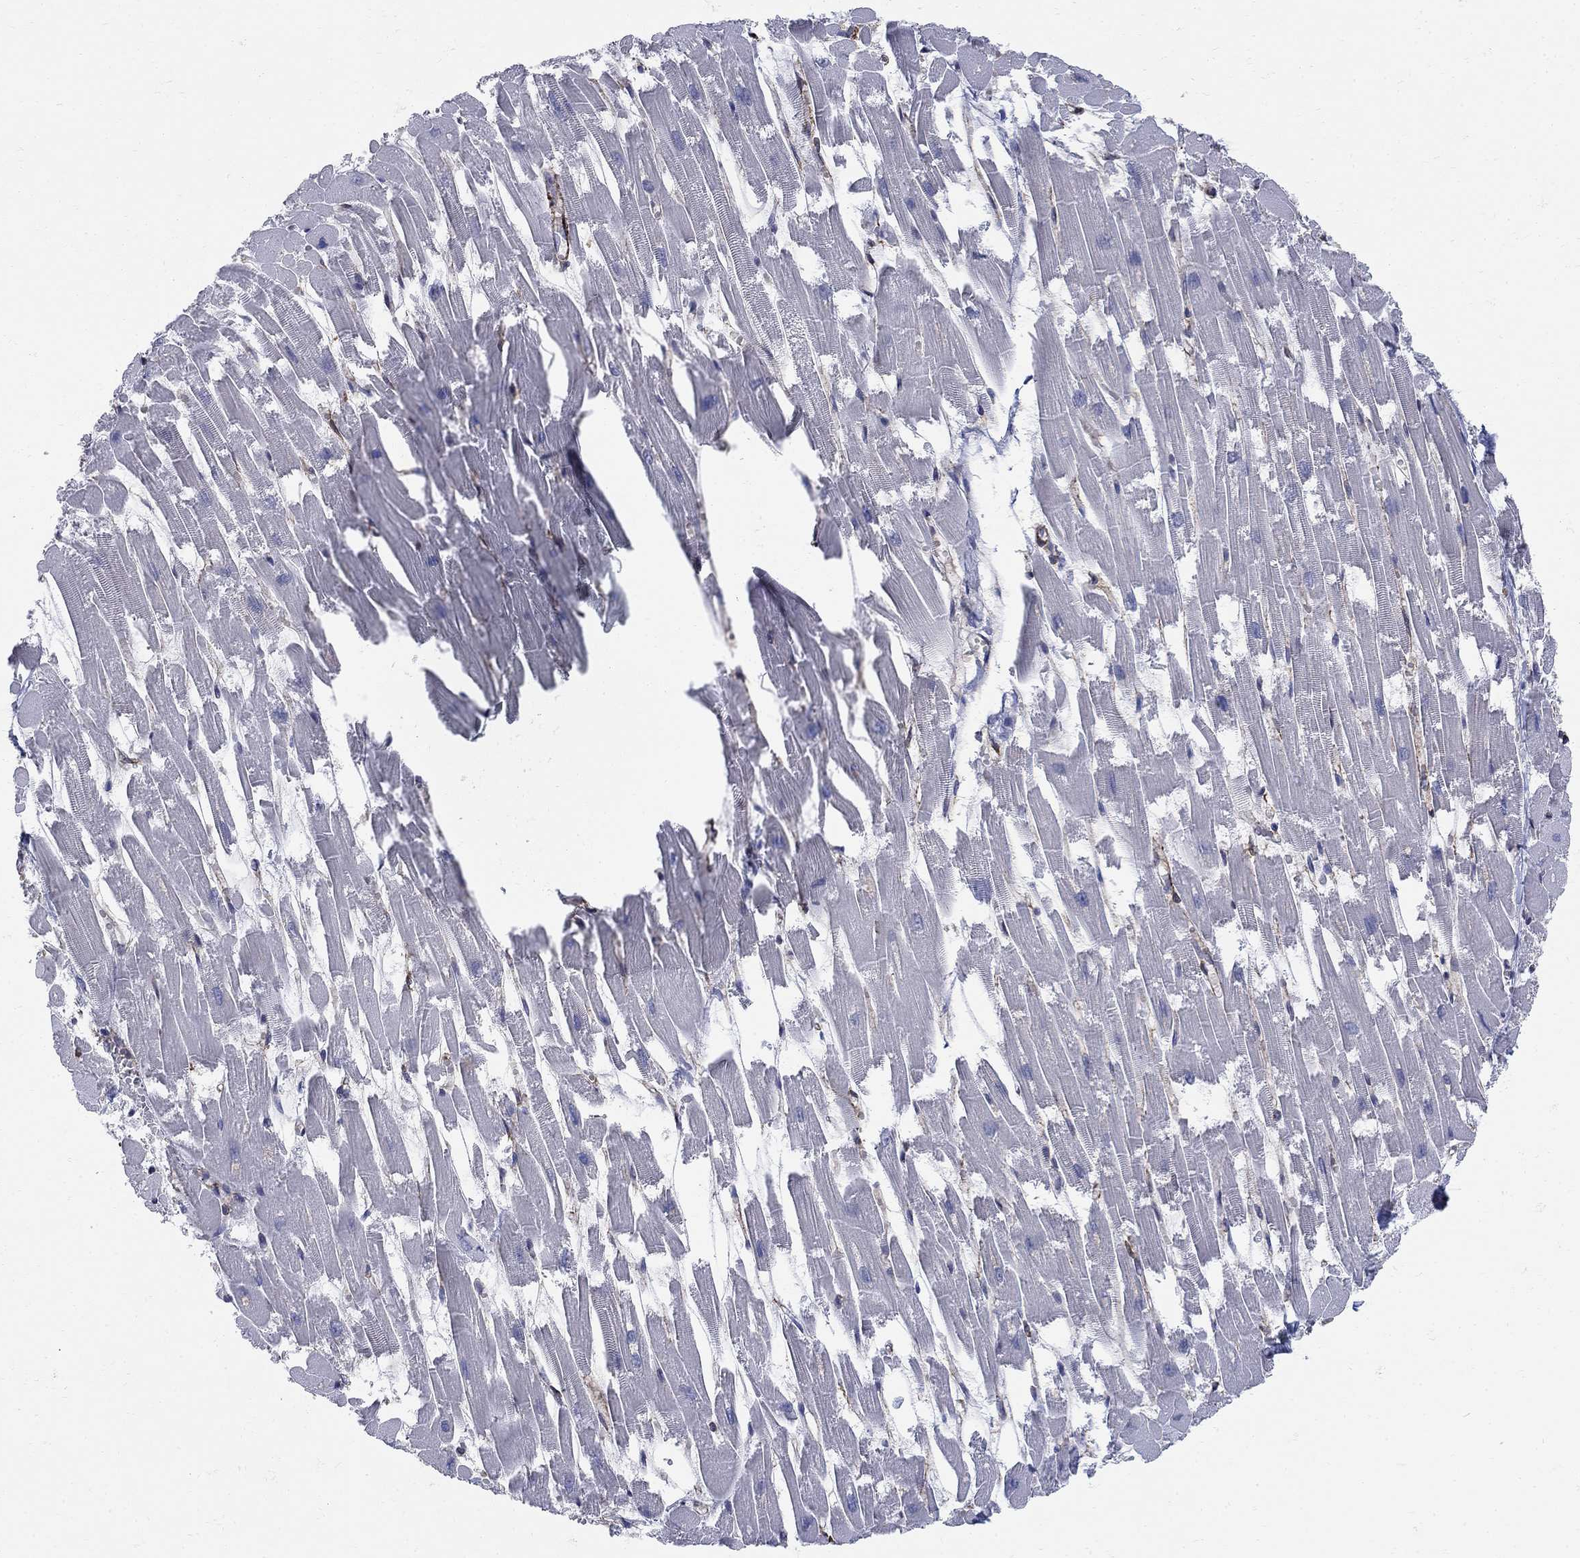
{"staining": {"intensity": "negative", "quantity": "none", "location": "none"}, "tissue": "heart muscle", "cell_type": "Cardiomyocytes", "image_type": "normal", "snomed": [{"axis": "morphology", "description": "Normal tissue, NOS"}, {"axis": "topography", "description": "Heart"}], "caption": "High power microscopy histopathology image of an IHC image of unremarkable heart muscle, revealing no significant positivity in cardiomyocytes. The staining is performed using DAB brown chromogen with nuclei counter-stained in using hematoxylin.", "gene": "SEPTIN8", "patient": {"sex": "female", "age": 52}}